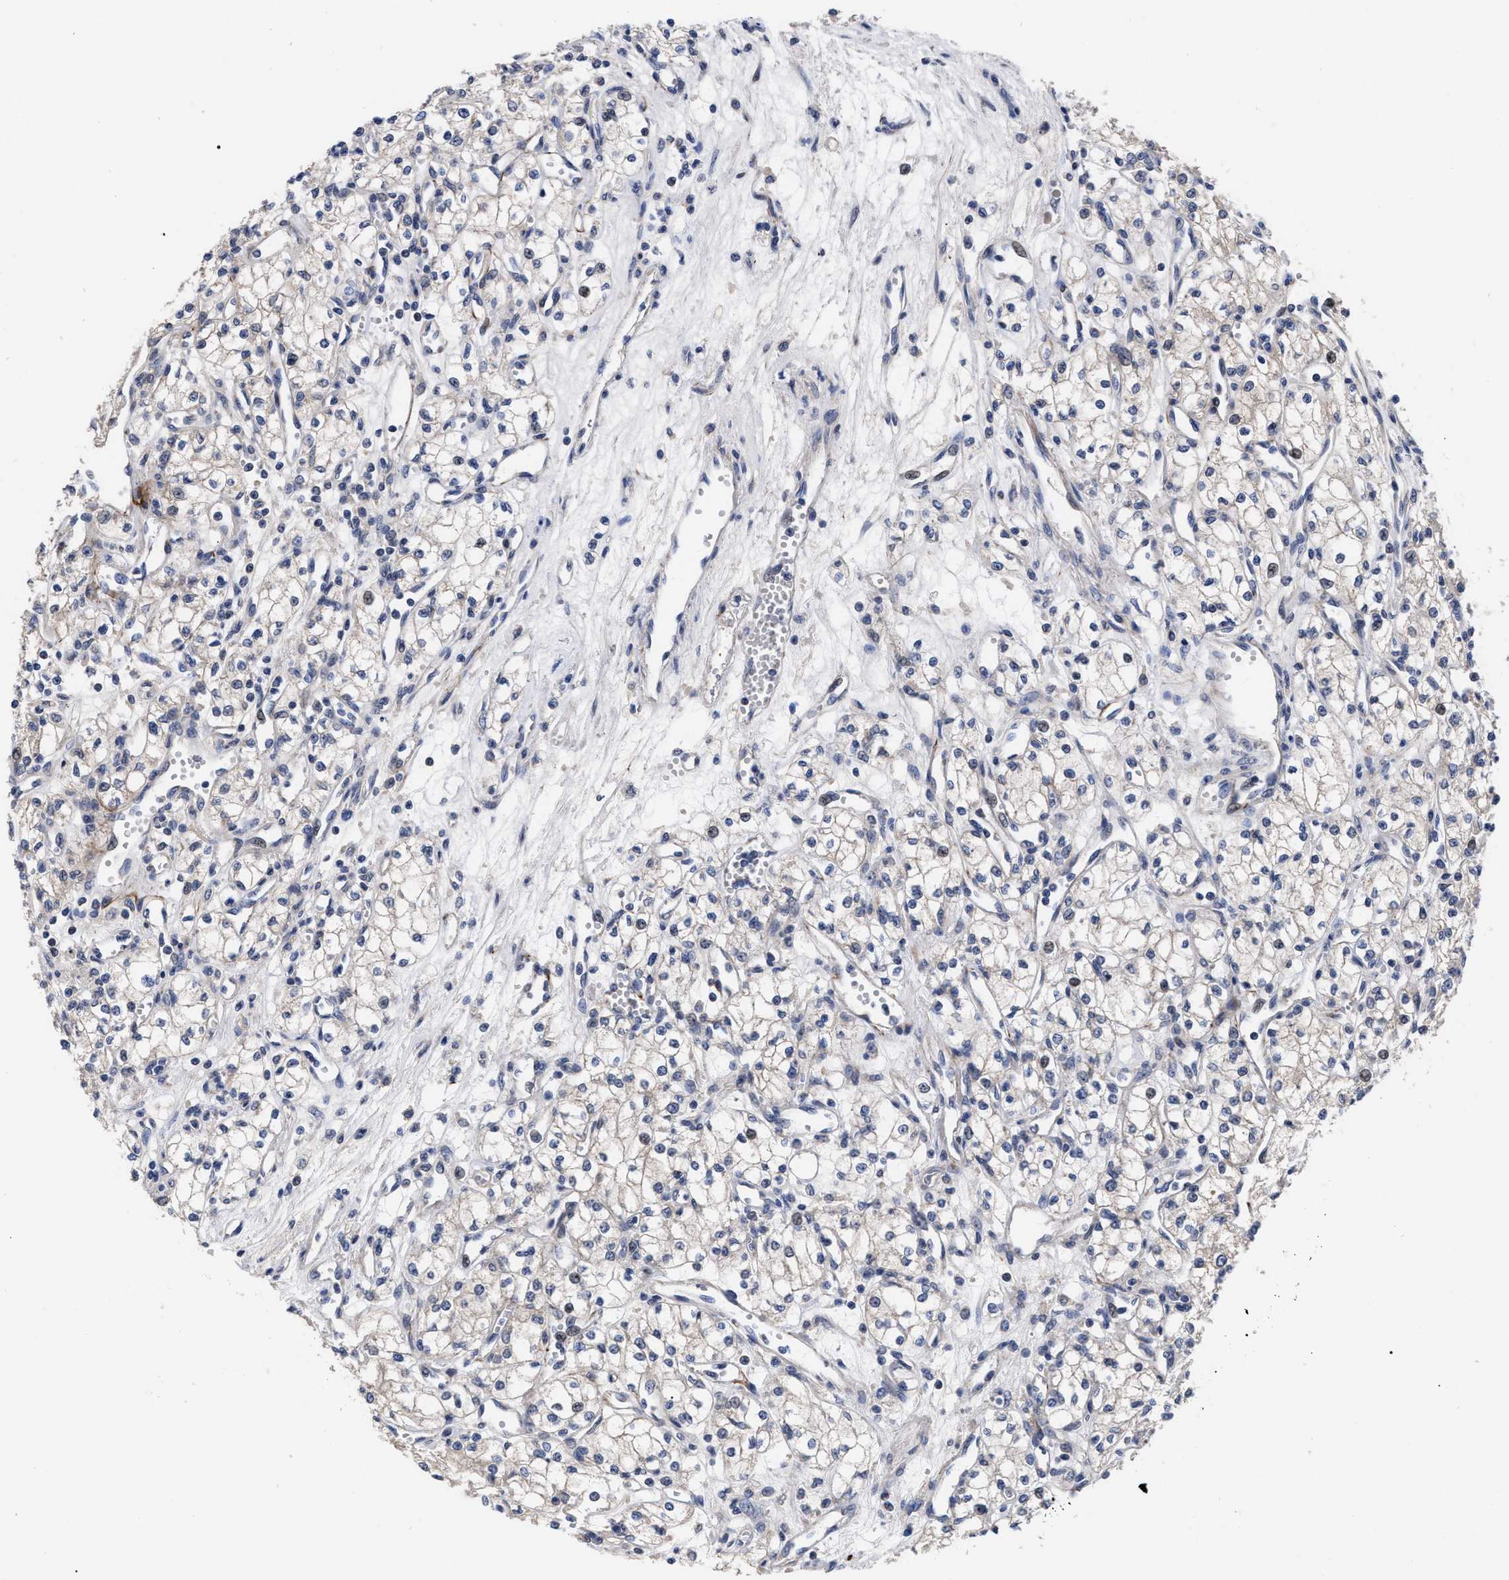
{"staining": {"intensity": "negative", "quantity": "none", "location": "none"}, "tissue": "renal cancer", "cell_type": "Tumor cells", "image_type": "cancer", "snomed": [{"axis": "morphology", "description": "Adenocarcinoma, NOS"}, {"axis": "topography", "description": "Kidney"}], "caption": "Tumor cells are negative for brown protein staining in renal adenocarcinoma.", "gene": "CCN5", "patient": {"sex": "male", "age": 59}}